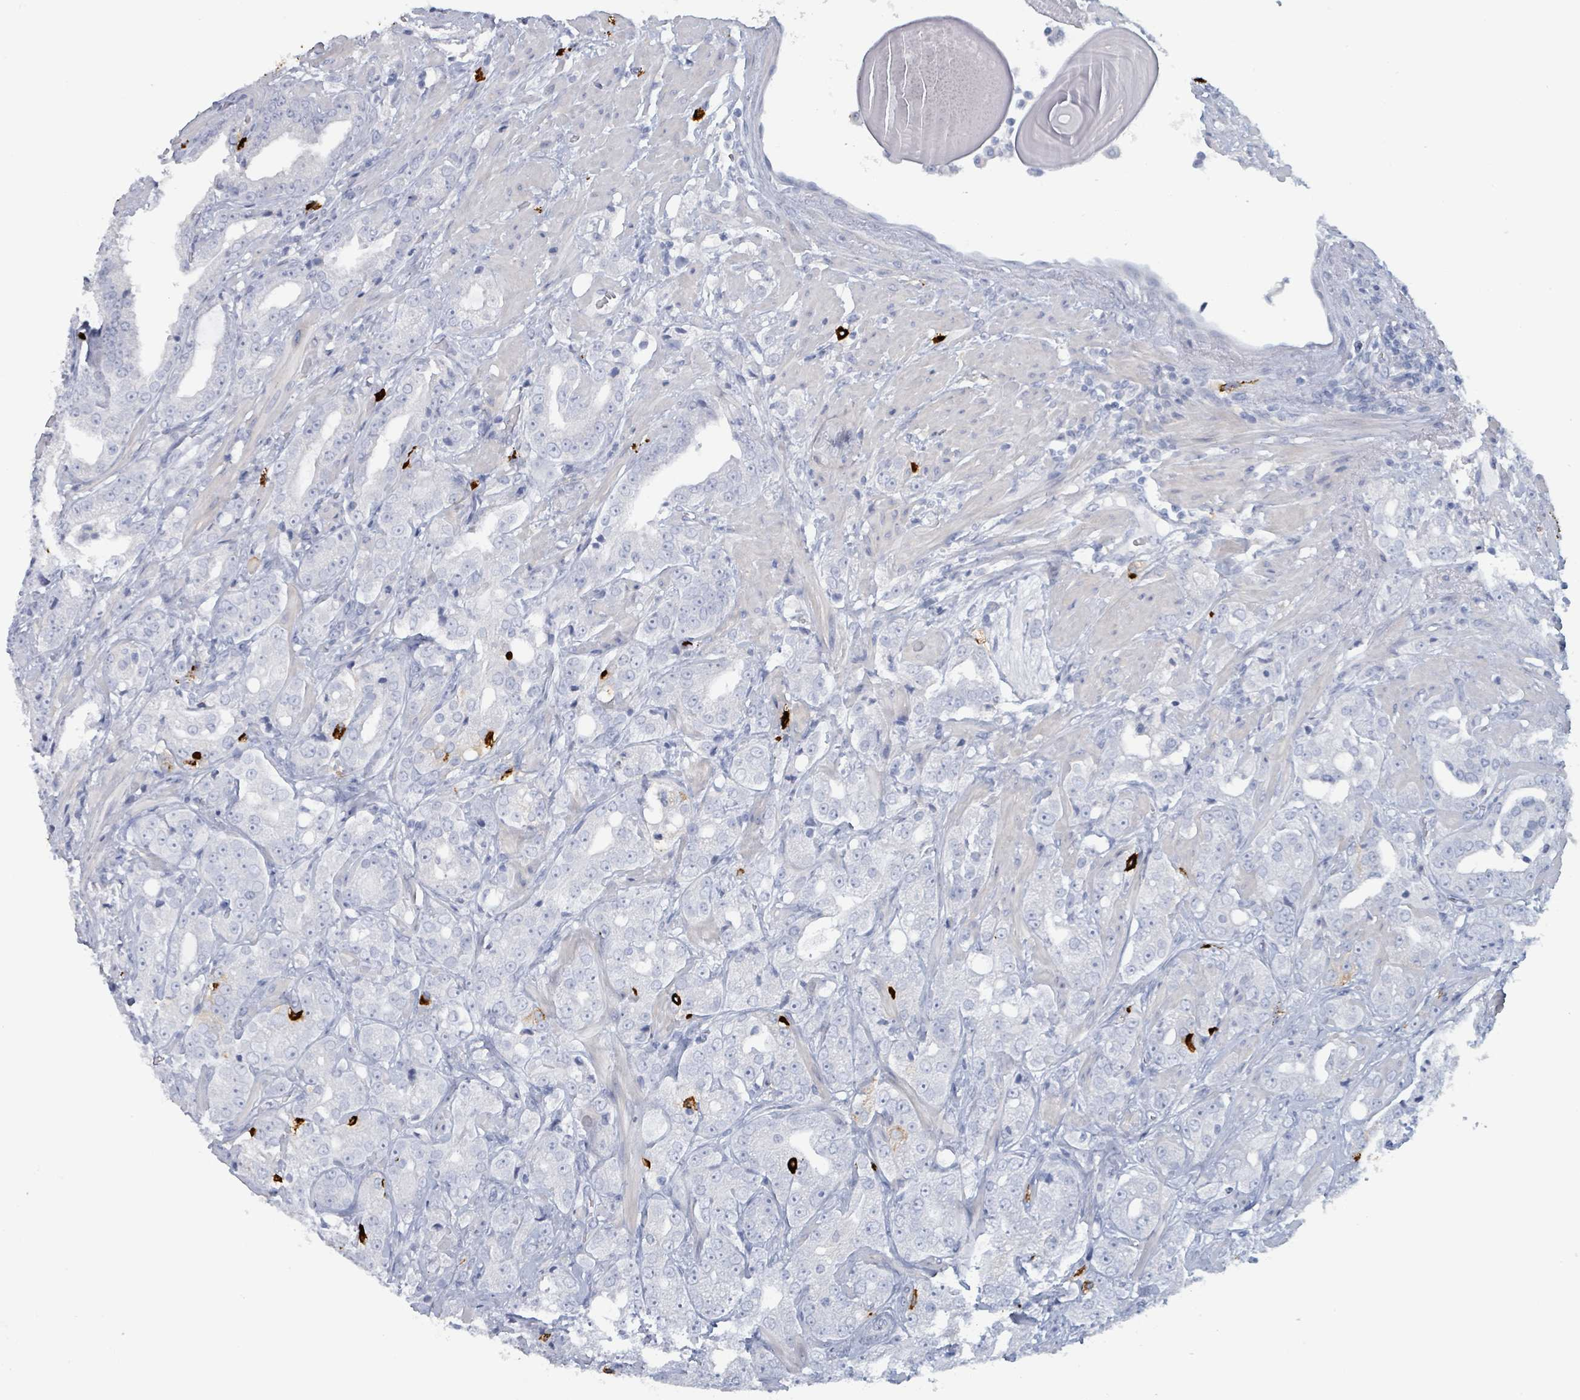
{"staining": {"intensity": "negative", "quantity": "none", "location": "none"}, "tissue": "prostate cancer", "cell_type": "Tumor cells", "image_type": "cancer", "snomed": [{"axis": "morphology", "description": "Adenocarcinoma, Low grade"}, {"axis": "topography", "description": "Prostate"}], "caption": "A micrograph of human prostate low-grade adenocarcinoma is negative for staining in tumor cells. (DAB immunohistochemistry visualized using brightfield microscopy, high magnification).", "gene": "VPS13D", "patient": {"sex": "male", "age": 67}}